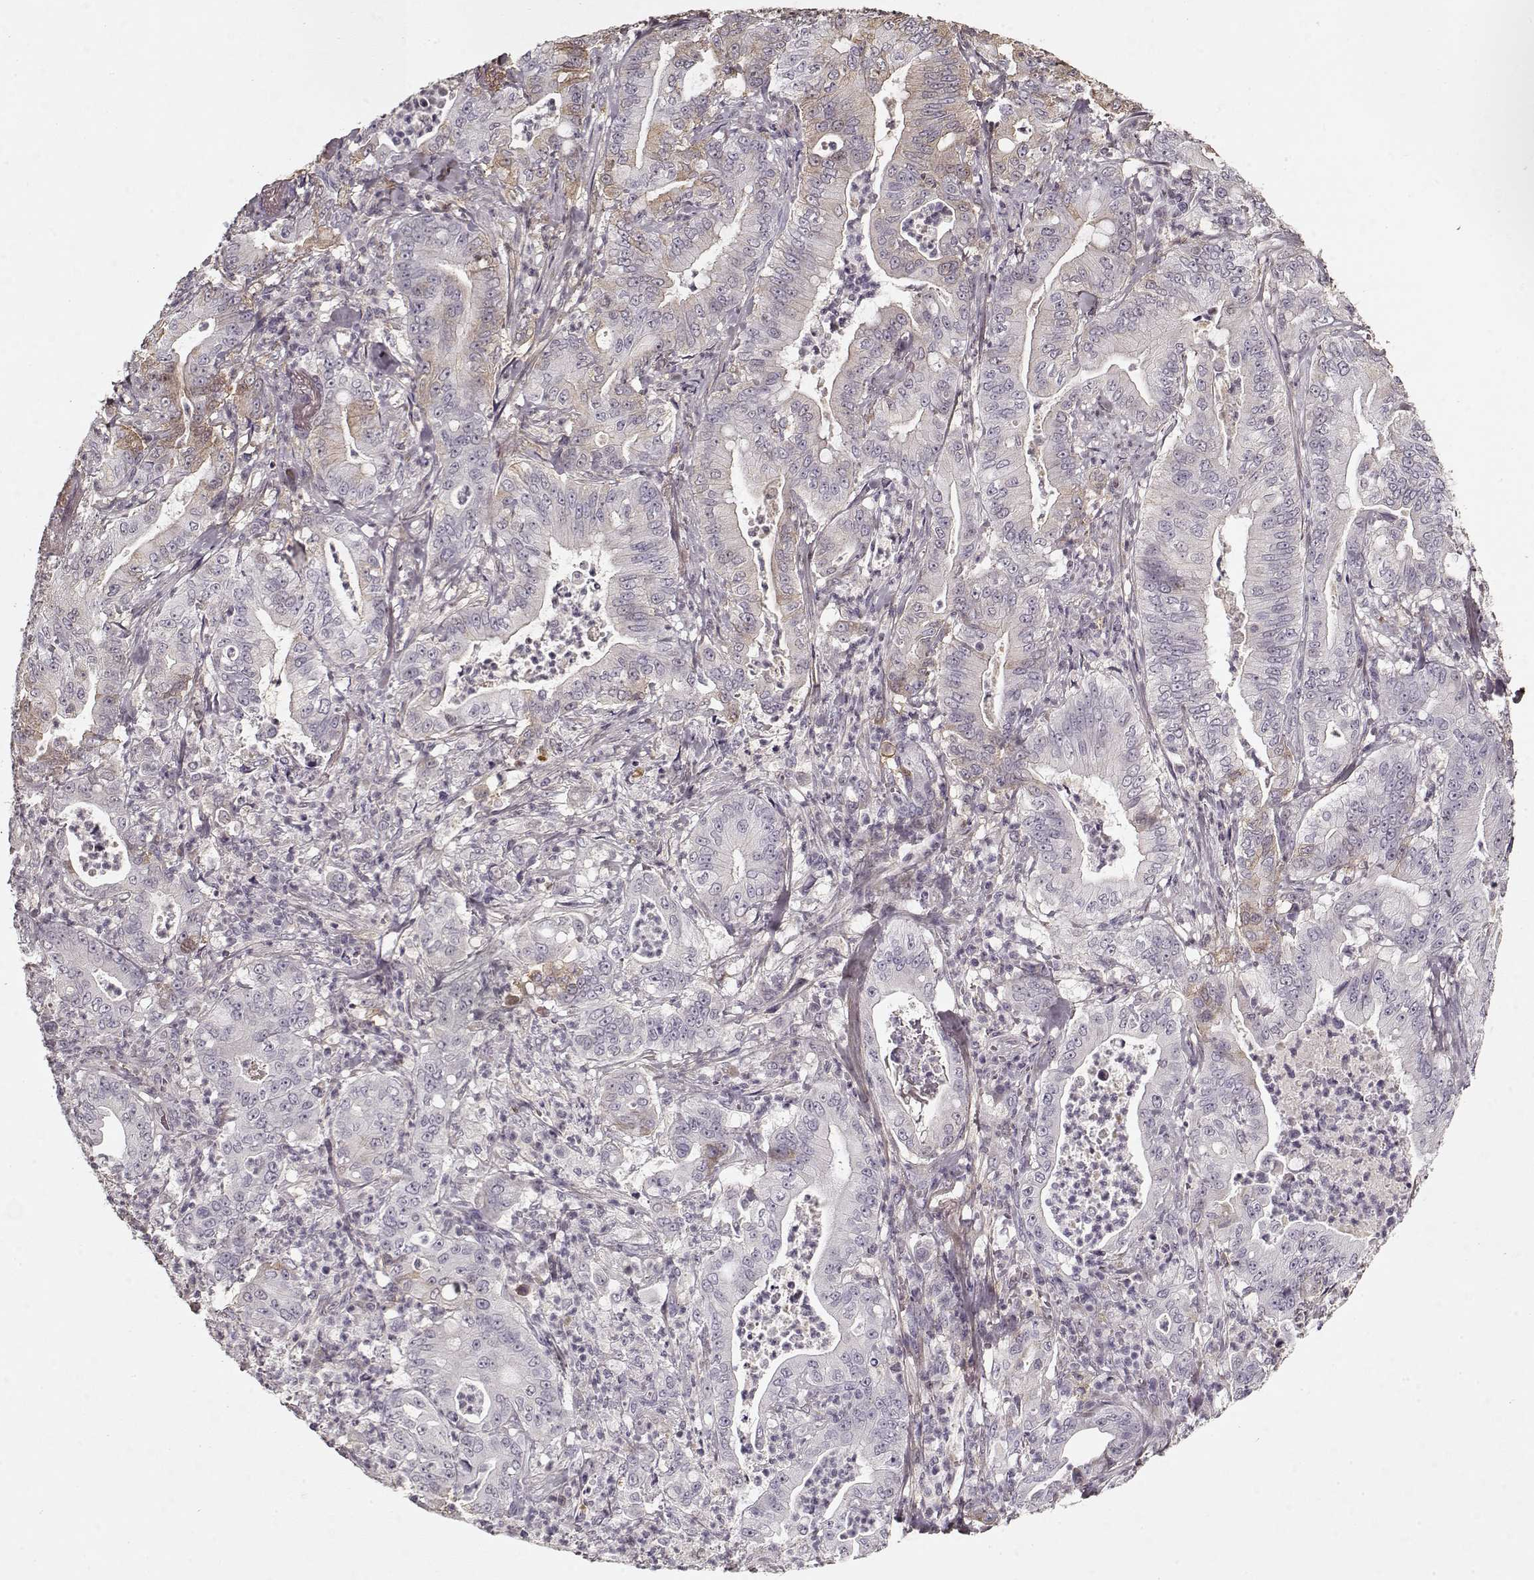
{"staining": {"intensity": "strong", "quantity": "<25%", "location": "cytoplasmic/membranous"}, "tissue": "pancreatic cancer", "cell_type": "Tumor cells", "image_type": "cancer", "snomed": [{"axis": "morphology", "description": "Adenocarcinoma, NOS"}, {"axis": "topography", "description": "Pancreas"}], "caption": "Protein staining of pancreatic adenocarcinoma tissue shows strong cytoplasmic/membranous expression in about <25% of tumor cells.", "gene": "LUM", "patient": {"sex": "male", "age": 71}}